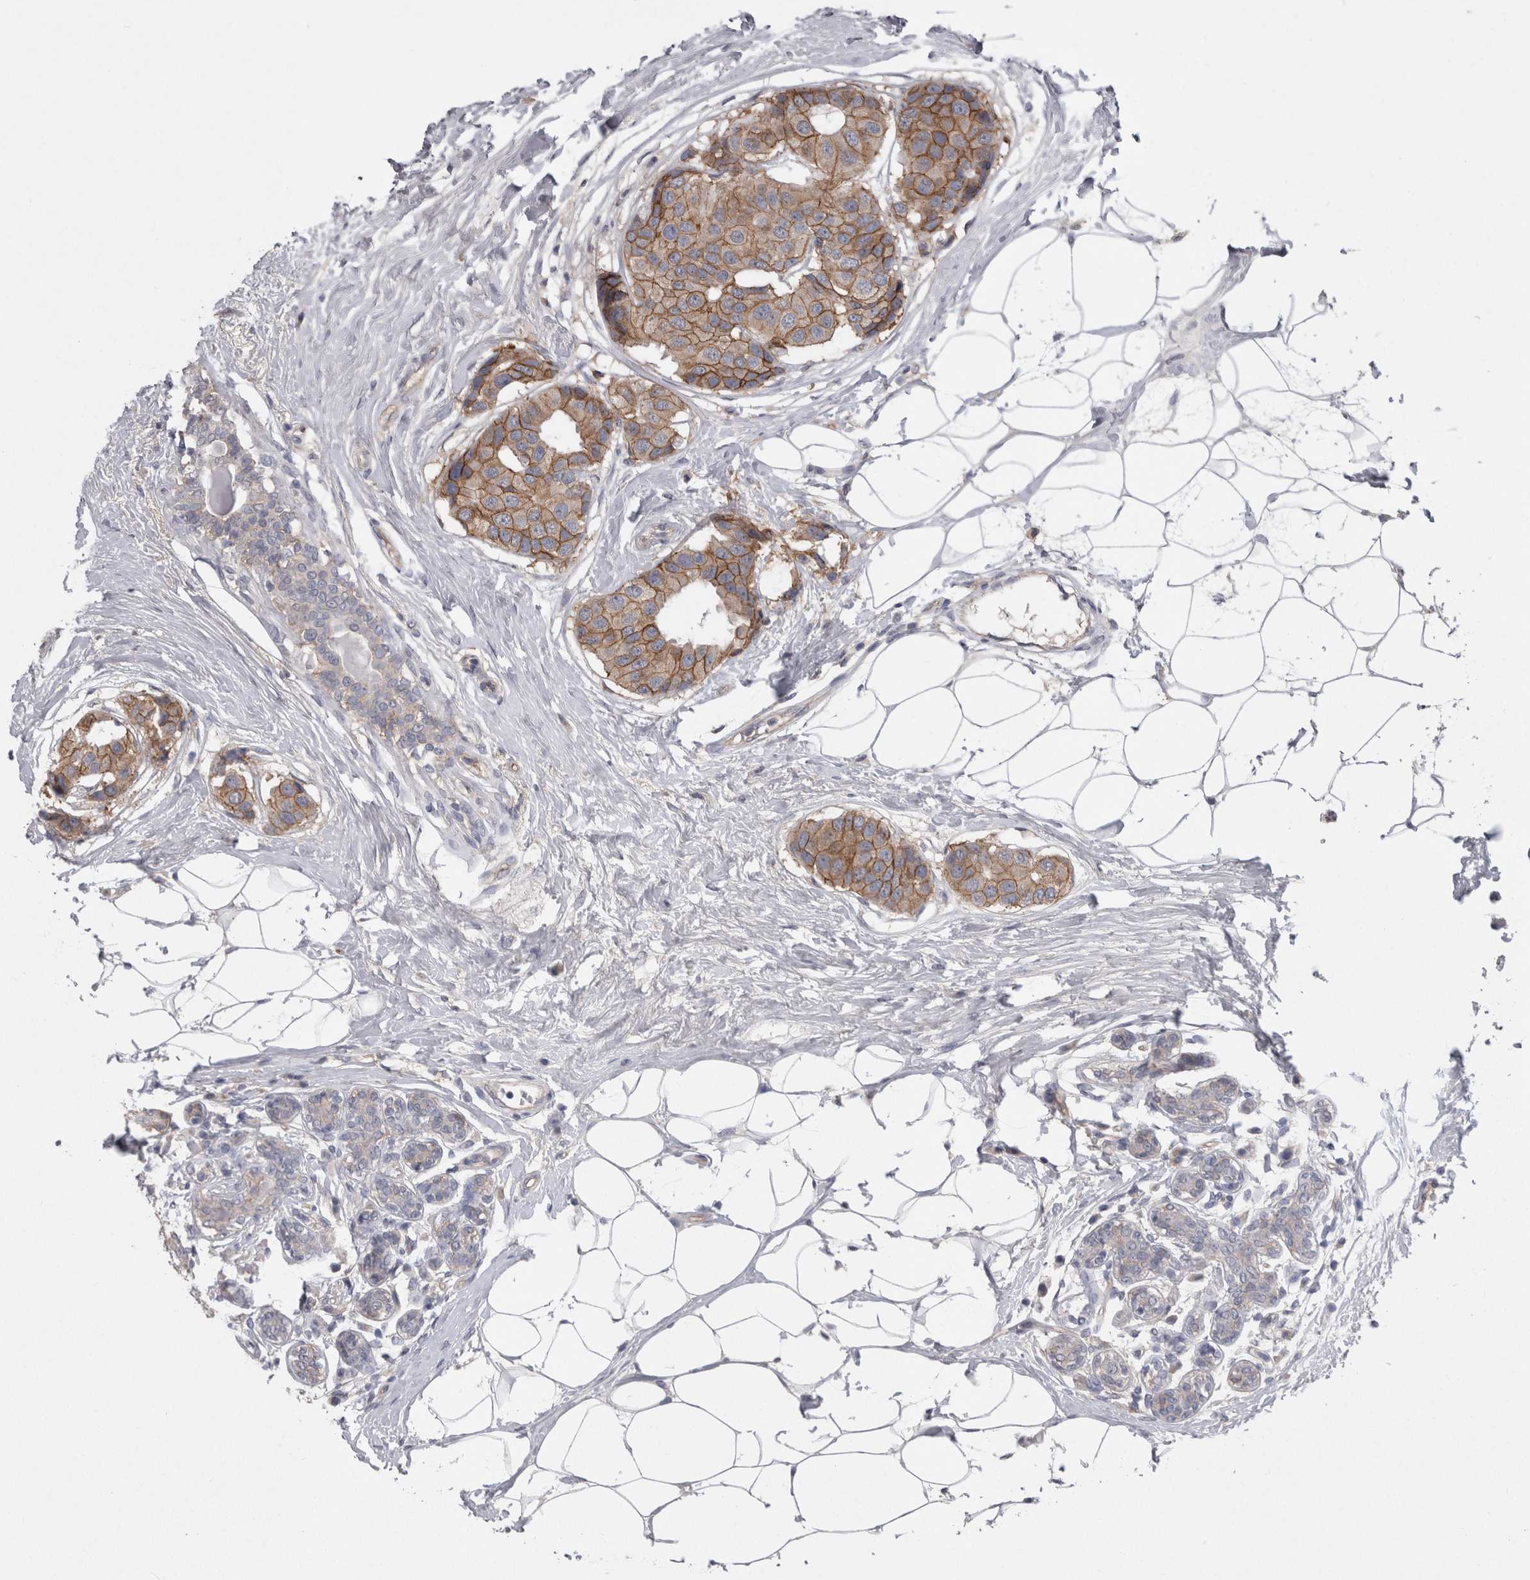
{"staining": {"intensity": "moderate", "quantity": ">75%", "location": "cytoplasmic/membranous"}, "tissue": "breast cancer", "cell_type": "Tumor cells", "image_type": "cancer", "snomed": [{"axis": "morphology", "description": "Normal tissue, NOS"}, {"axis": "morphology", "description": "Duct carcinoma"}, {"axis": "topography", "description": "Breast"}], "caption": "The image shows staining of breast cancer, revealing moderate cytoplasmic/membranous protein expression (brown color) within tumor cells. The staining was performed using DAB to visualize the protein expression in brown, while the nuclei were stained in blue with hematoxylin (Magnification: 20x).", "gene": "NECTIN2", "patient": {"sex": "female", "age": 39}}